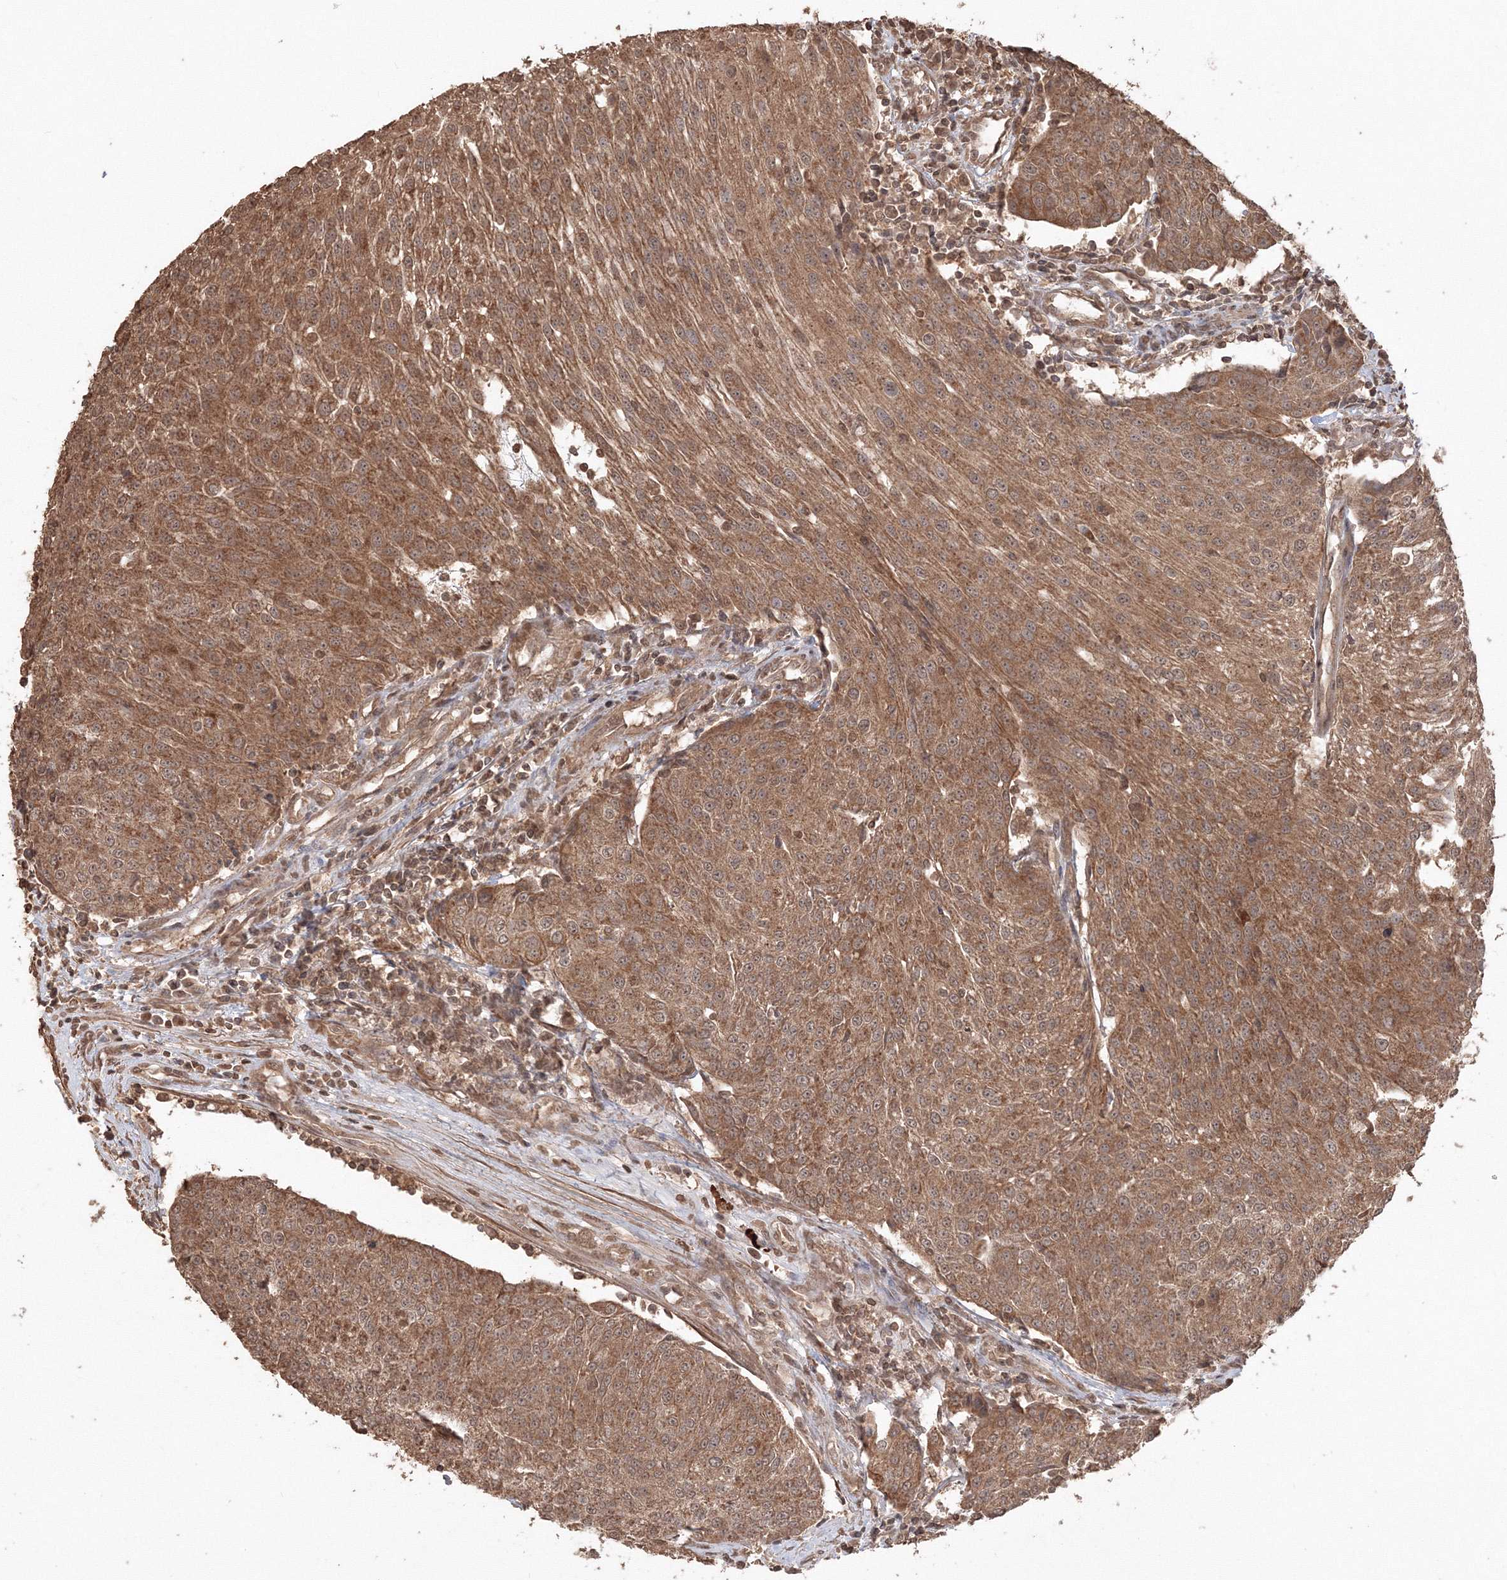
{"staining": {"intensity": "moderate", "quantity": ">75%", "location": "cytoplasmic/membranous"}, "tissue": "urothelial cancer", "cell_type": "Tumor cells", "image_type": "cancer", "snomed": [{"axis": "morphology", "description": "Urothelial carcinoma, High grade"}, {"axis": "topography", "description": "Urinary bladder"}], "caption": "Protein analysis of urothelial cancer tissue reveals moderate cytoplasmic/membranous staining in about >75% of tumor cells. (DAB (3,3'-diaminobenzidine) IHC, brown staining for protein, blue staining for nuclei).", "gene": "CCDC122", "patient": {"sex": "female", "age": 85}}